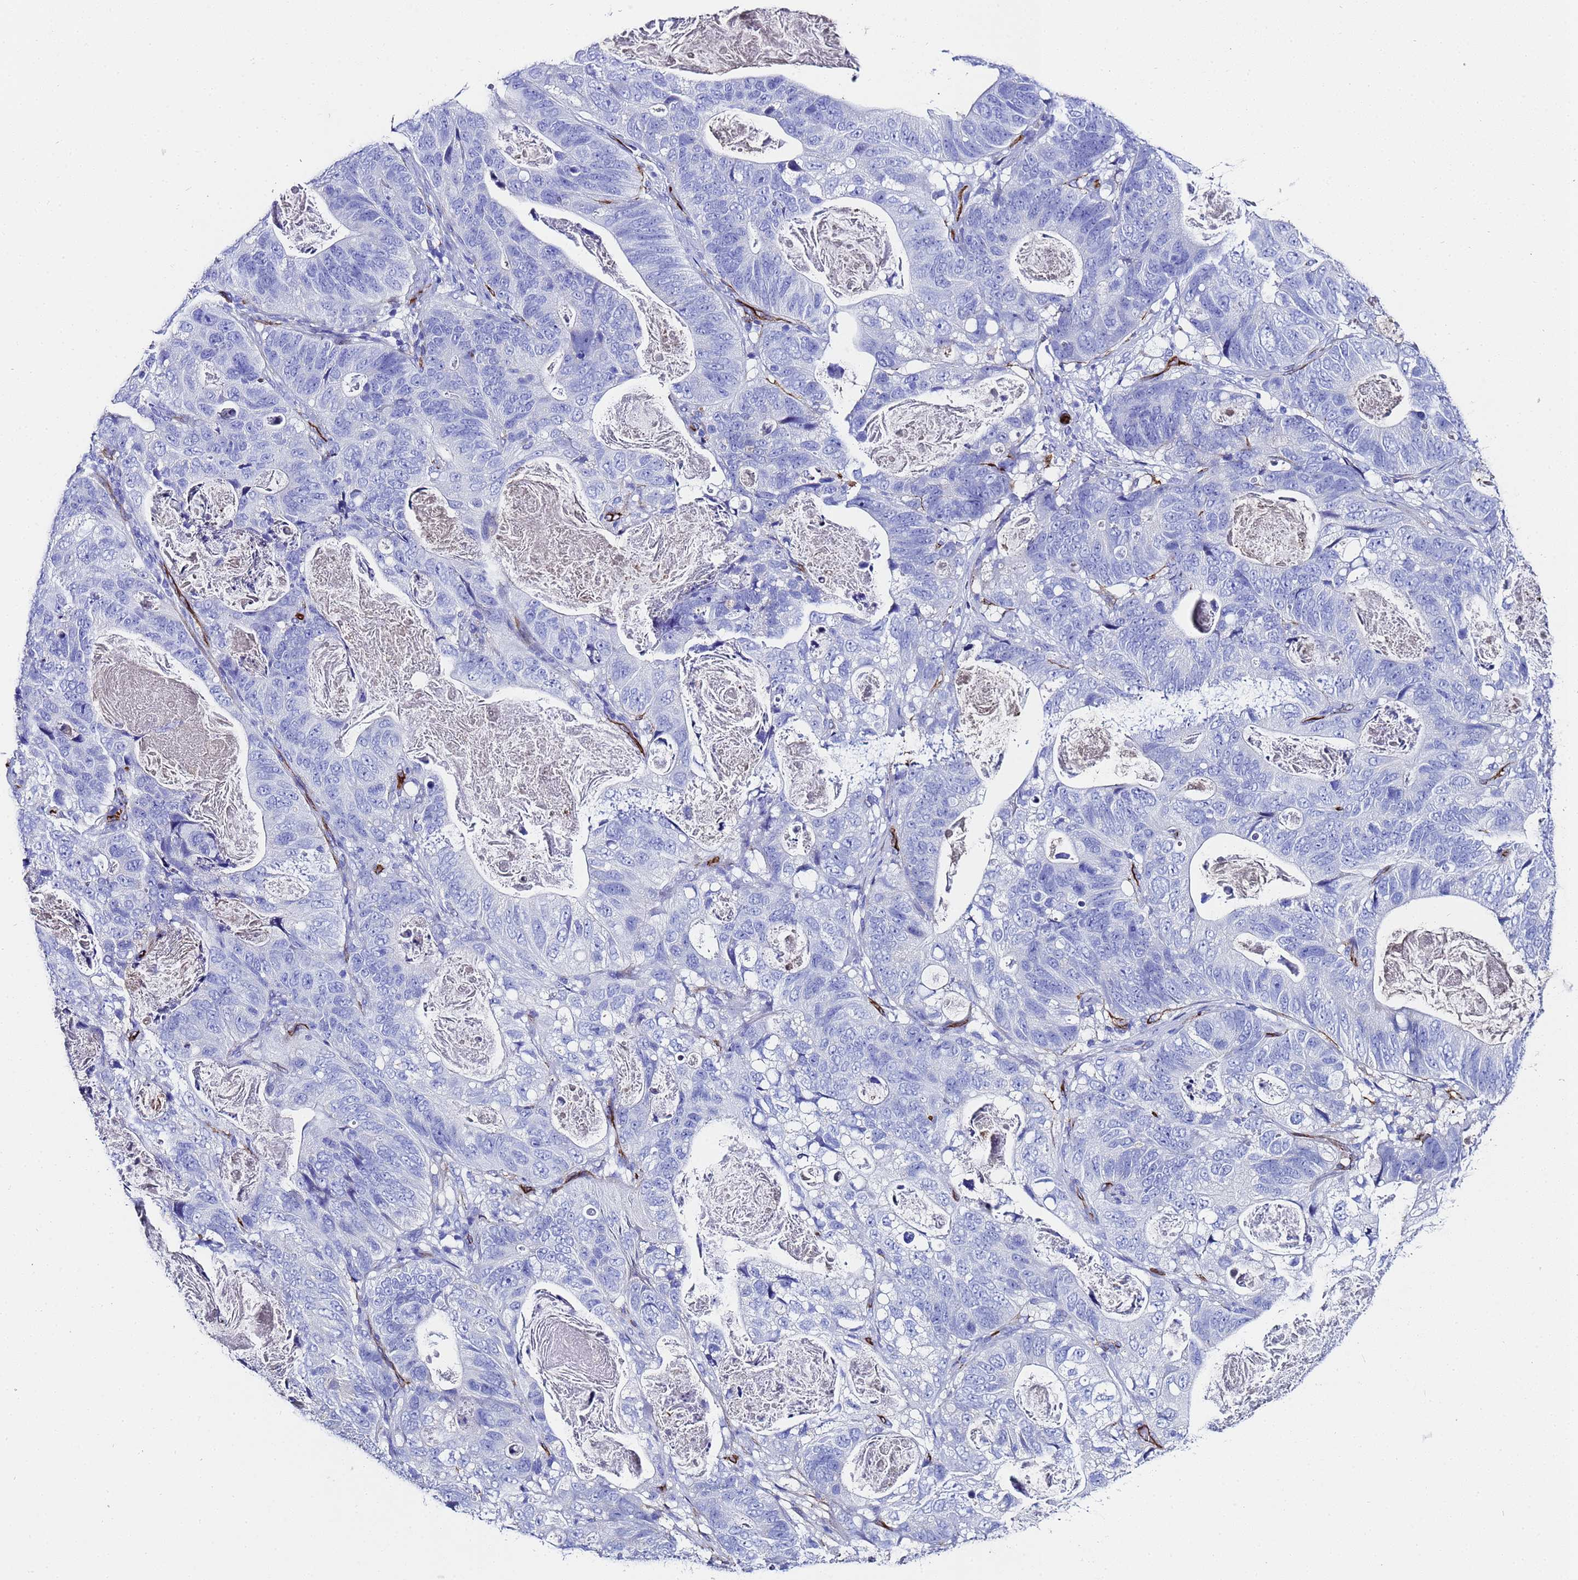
{"staining": {"intensity": "negative", "quantity": "none", "location": "none"}, "tissue": "stomach cancer", "cell_type": "Tumor cells", "image_type": "cancer", "snomed": [{"axis": "morphology", "description": "Normal tissue, NOS"}, {"axis": "morphology", "description": "Adenocarcinoma, NOS"}, {"axis": "topography", "description": "Stomach"}], "caption": "Stomach cancer stained for a protein using IHC demonstrates no positivity tumor cells.", "gene": "ADIPOQ", "patient": {"sex": "female", "age": 89}}